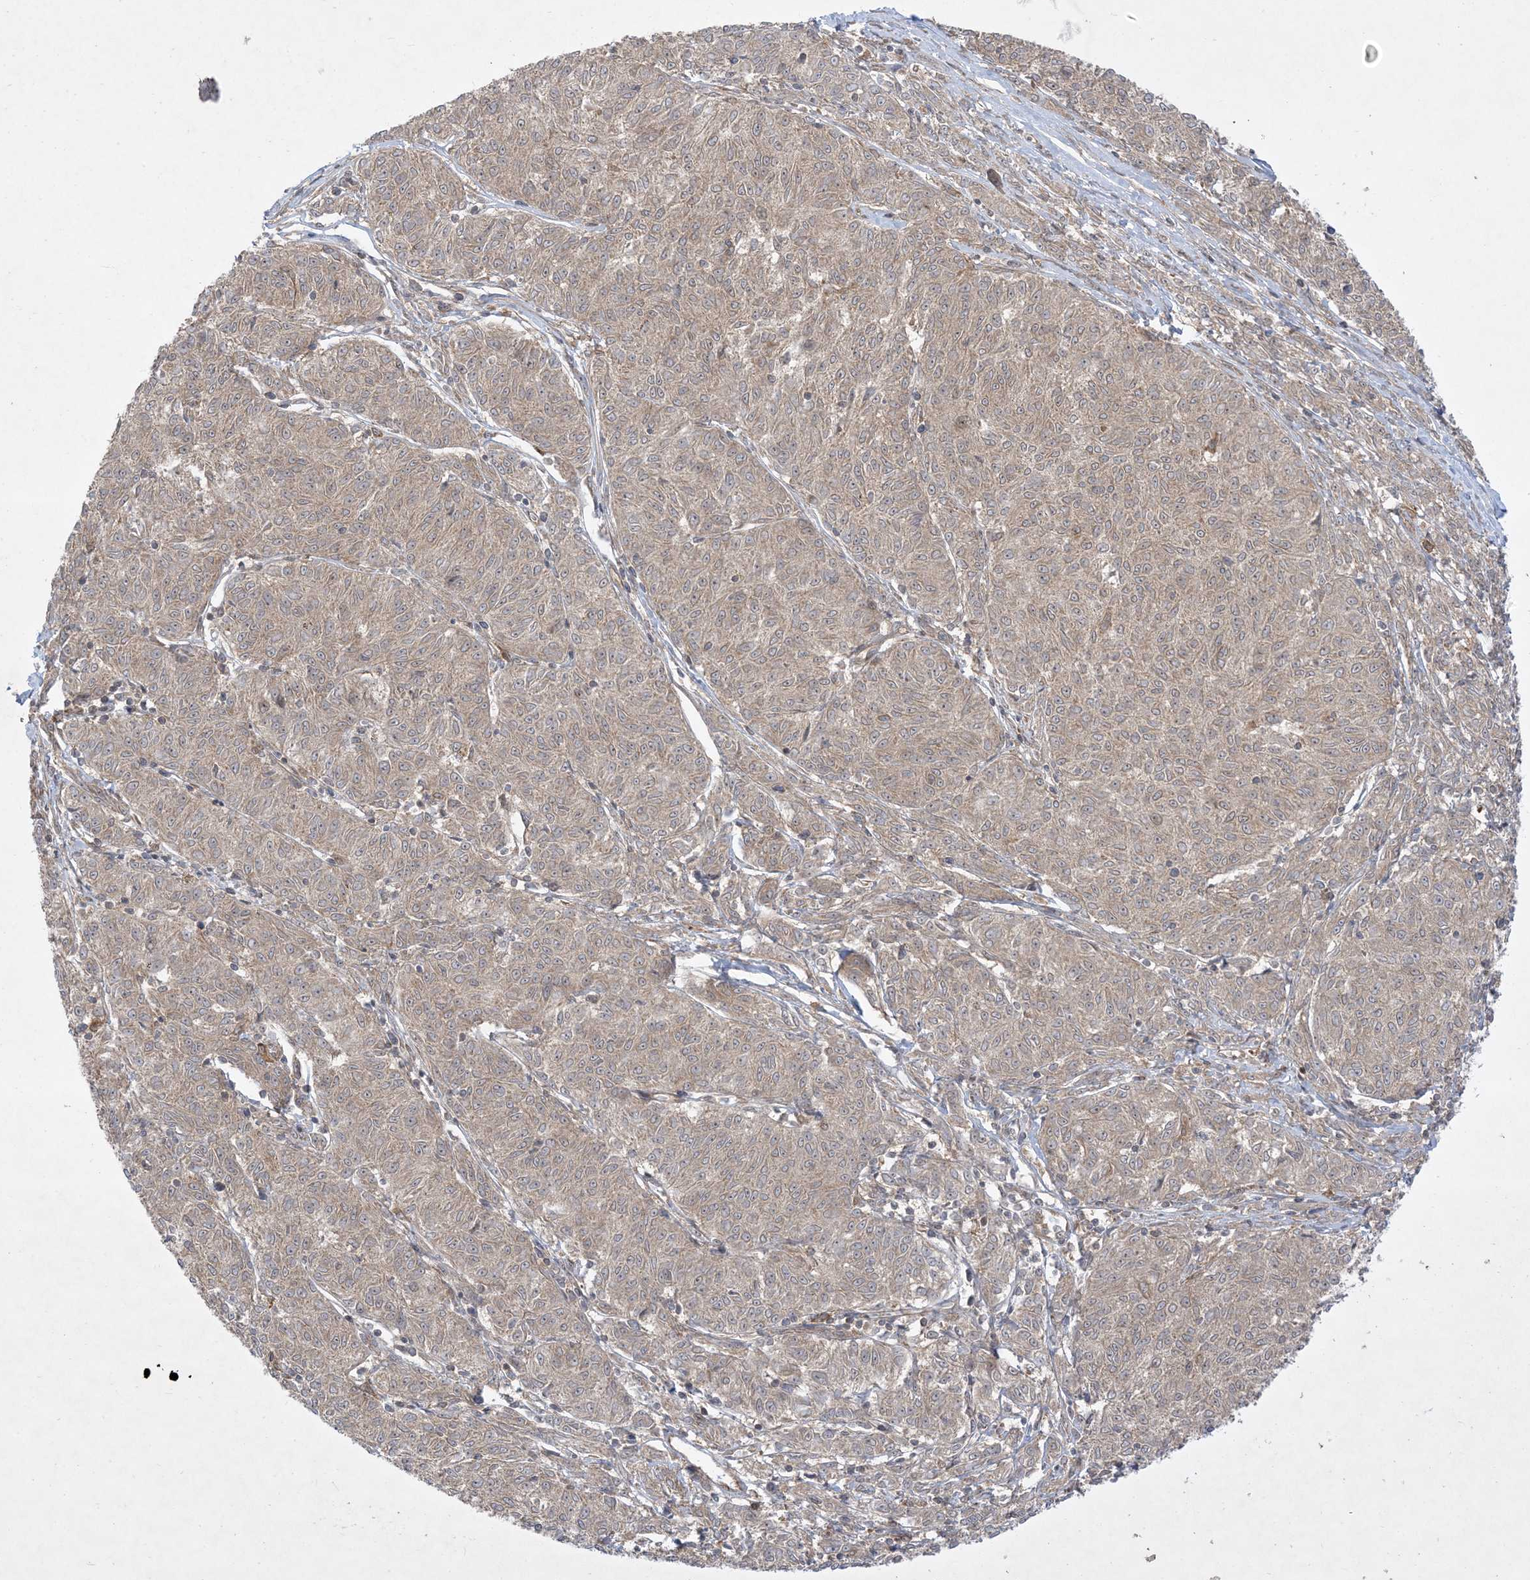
{"staining": {"intensity": "weak", "quantity": "25%-75%", "location": "cytoplasmic/membranous"}, "tissue": "melanoma", "cell_type": "Tumor cells", "image_type": "cancer", "snomed": [{"axis": "morphology", "description": "Malignant melanoma, NOS"}, {"axis": "topography", "description": "Skin"}], "caption": "IHC of human melanoma exhibits low levels of weak cytoplasmic/membranous expression in approximately 25%-75% of tumor cells.", "gene": "SOGA3", "patient": {"sex": "female", "age": 72}}